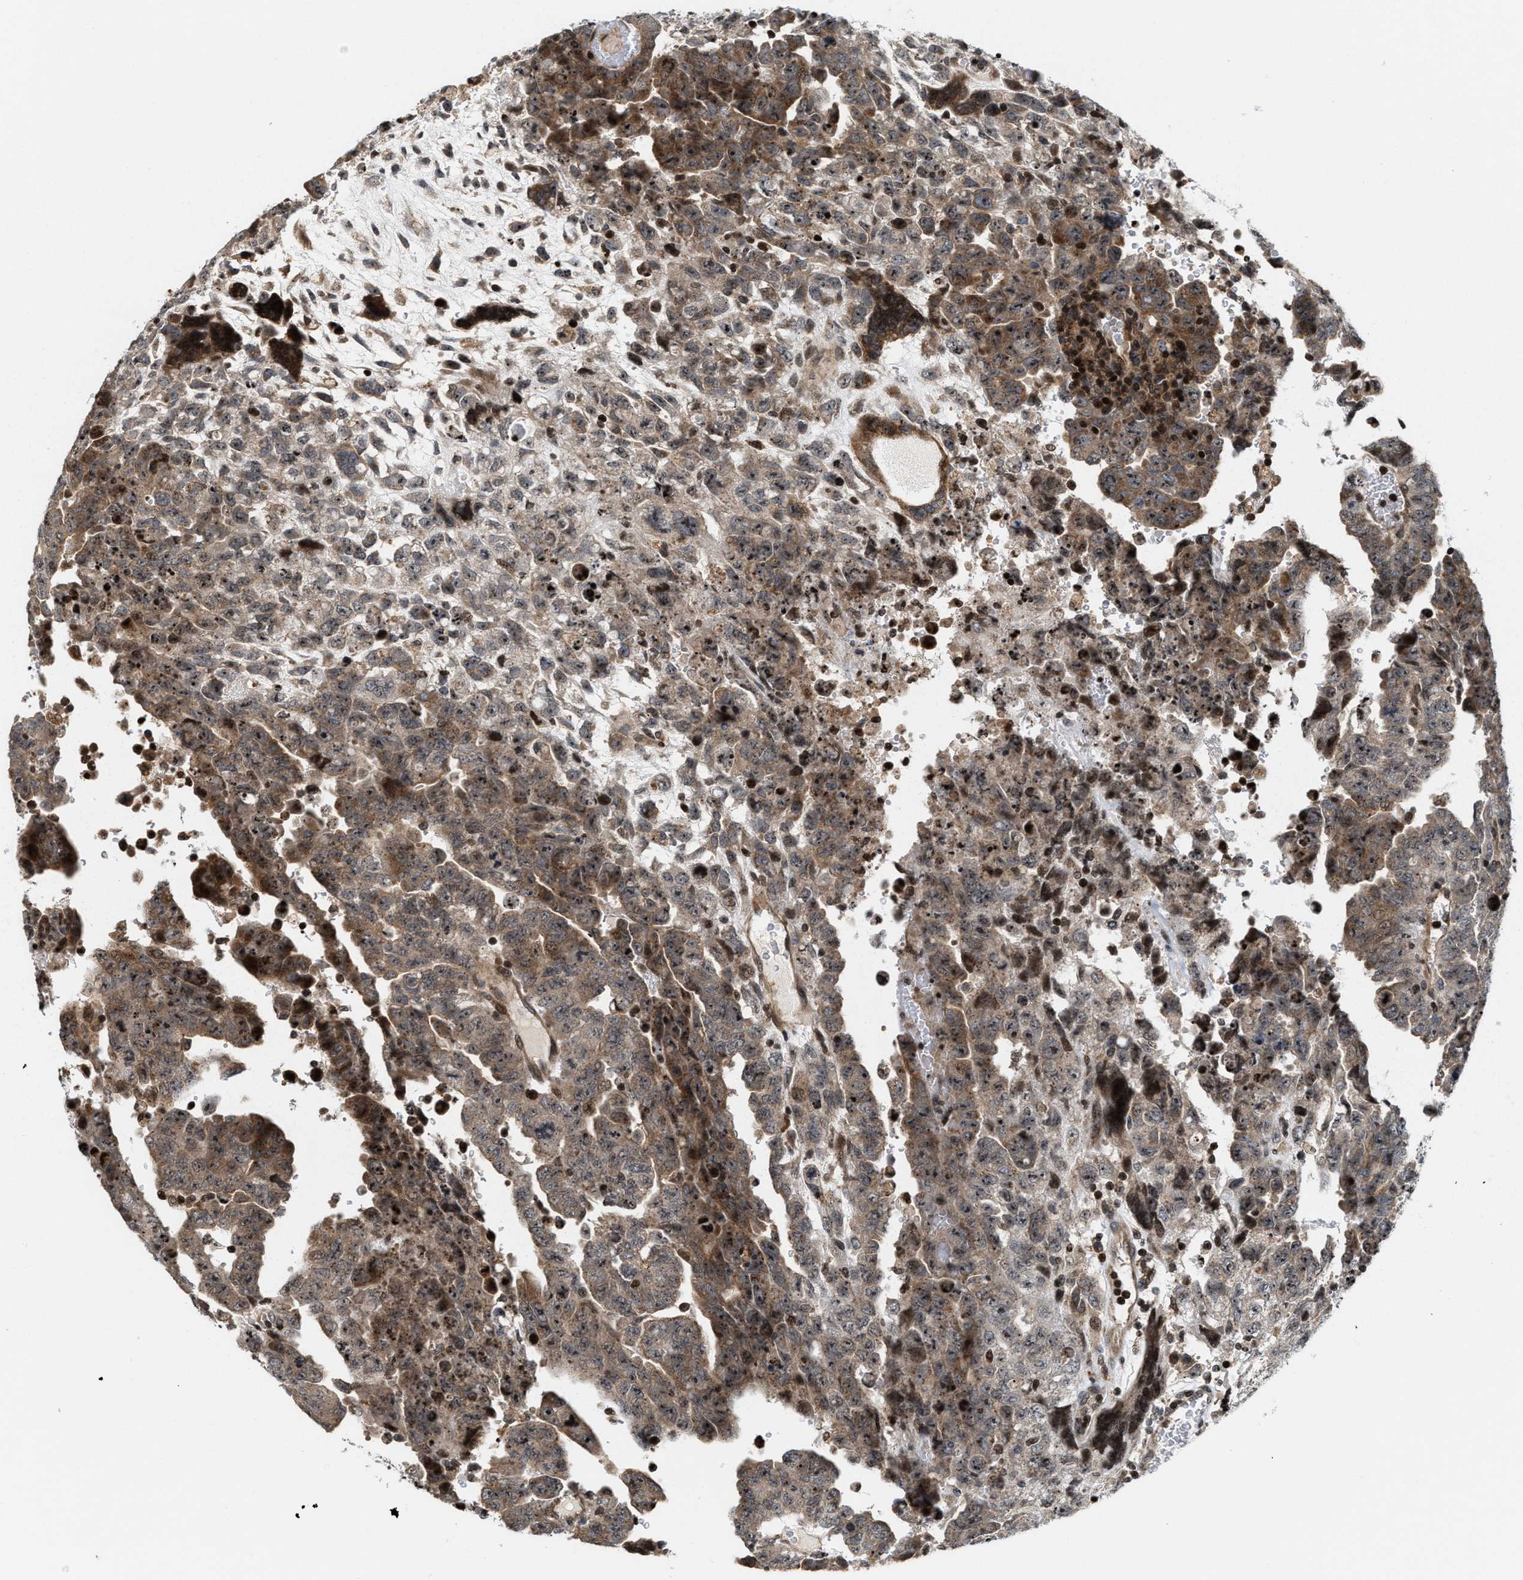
{"staining": {"intensity": "moderate", "quantity": ">75%", "location": "cytoplasmic/membranous"}, "tissue": "testis cancer", "cell_type": "Tumor cells", "image_type": "cancer", "snomed": [{"axis": "morphology", "description": "Carcinoma, Embryonal, NOS"}, {"axis": "topography", "description": "Testis"}], "caption": "Protein staining of testis cancer (embryonal carcinoma) tissue displays moderate cytoplasmic/membranous positivity in about >75% of tumor cells.", "gene": "PDZD2", "patient": {"sex": "male", "age": 28}}